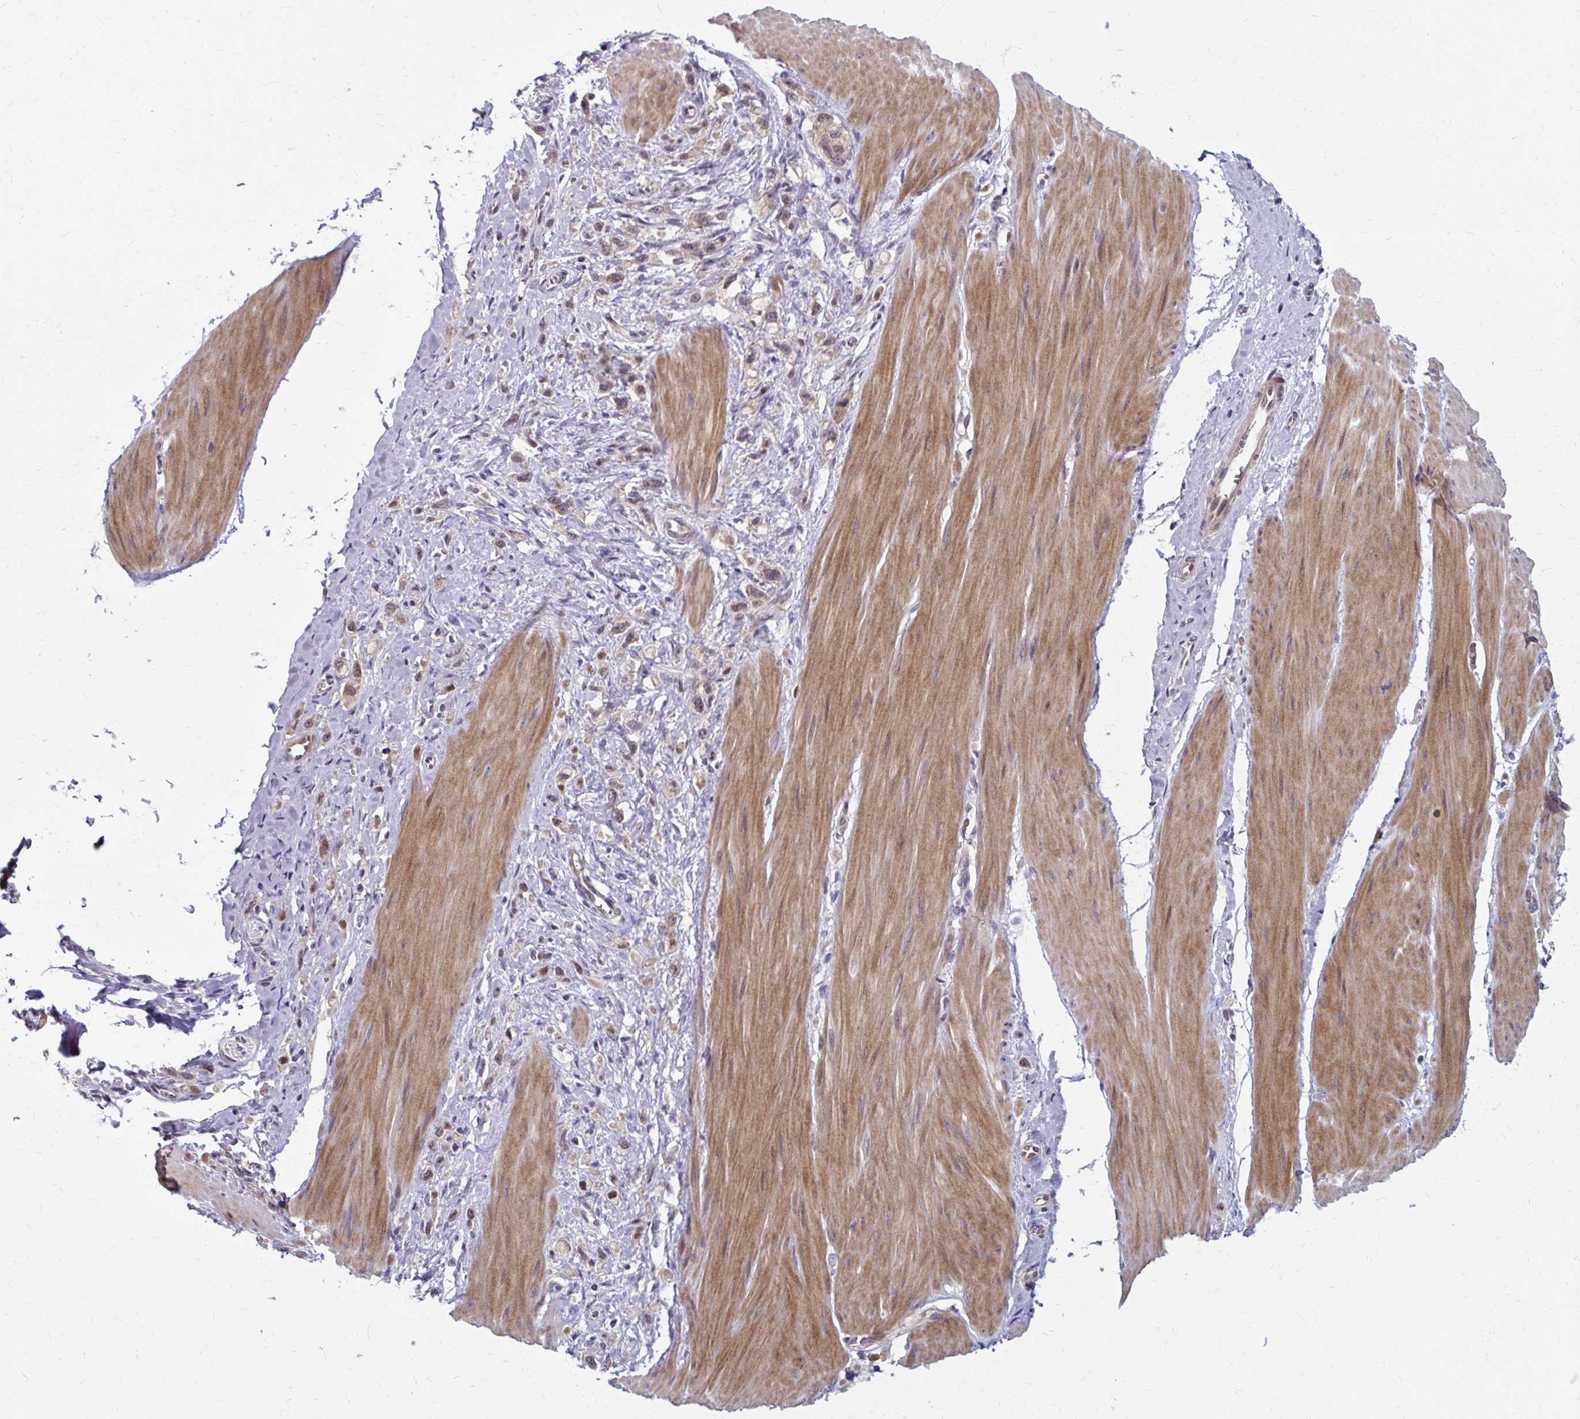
{"staining": {"intensity": "weak", "quantity": "25%-75%", "location": "nuclear"}, "tissue": "stomach cancer", "cell_type": "Tumor cells", "image_type": "cancer", "snomed": [{"axis": "morphology", "description": "Adenocarcinoma, NOS"}, {"axis": "topography", "description": "Stomach"}], "caption": "Stomach adenocarcinoma tissue exhibits weak nuclear expression in approximately 25%-75% of tumor cells", "gene": "ZNF555", "patient": {"sex": "female", "age": 65}}